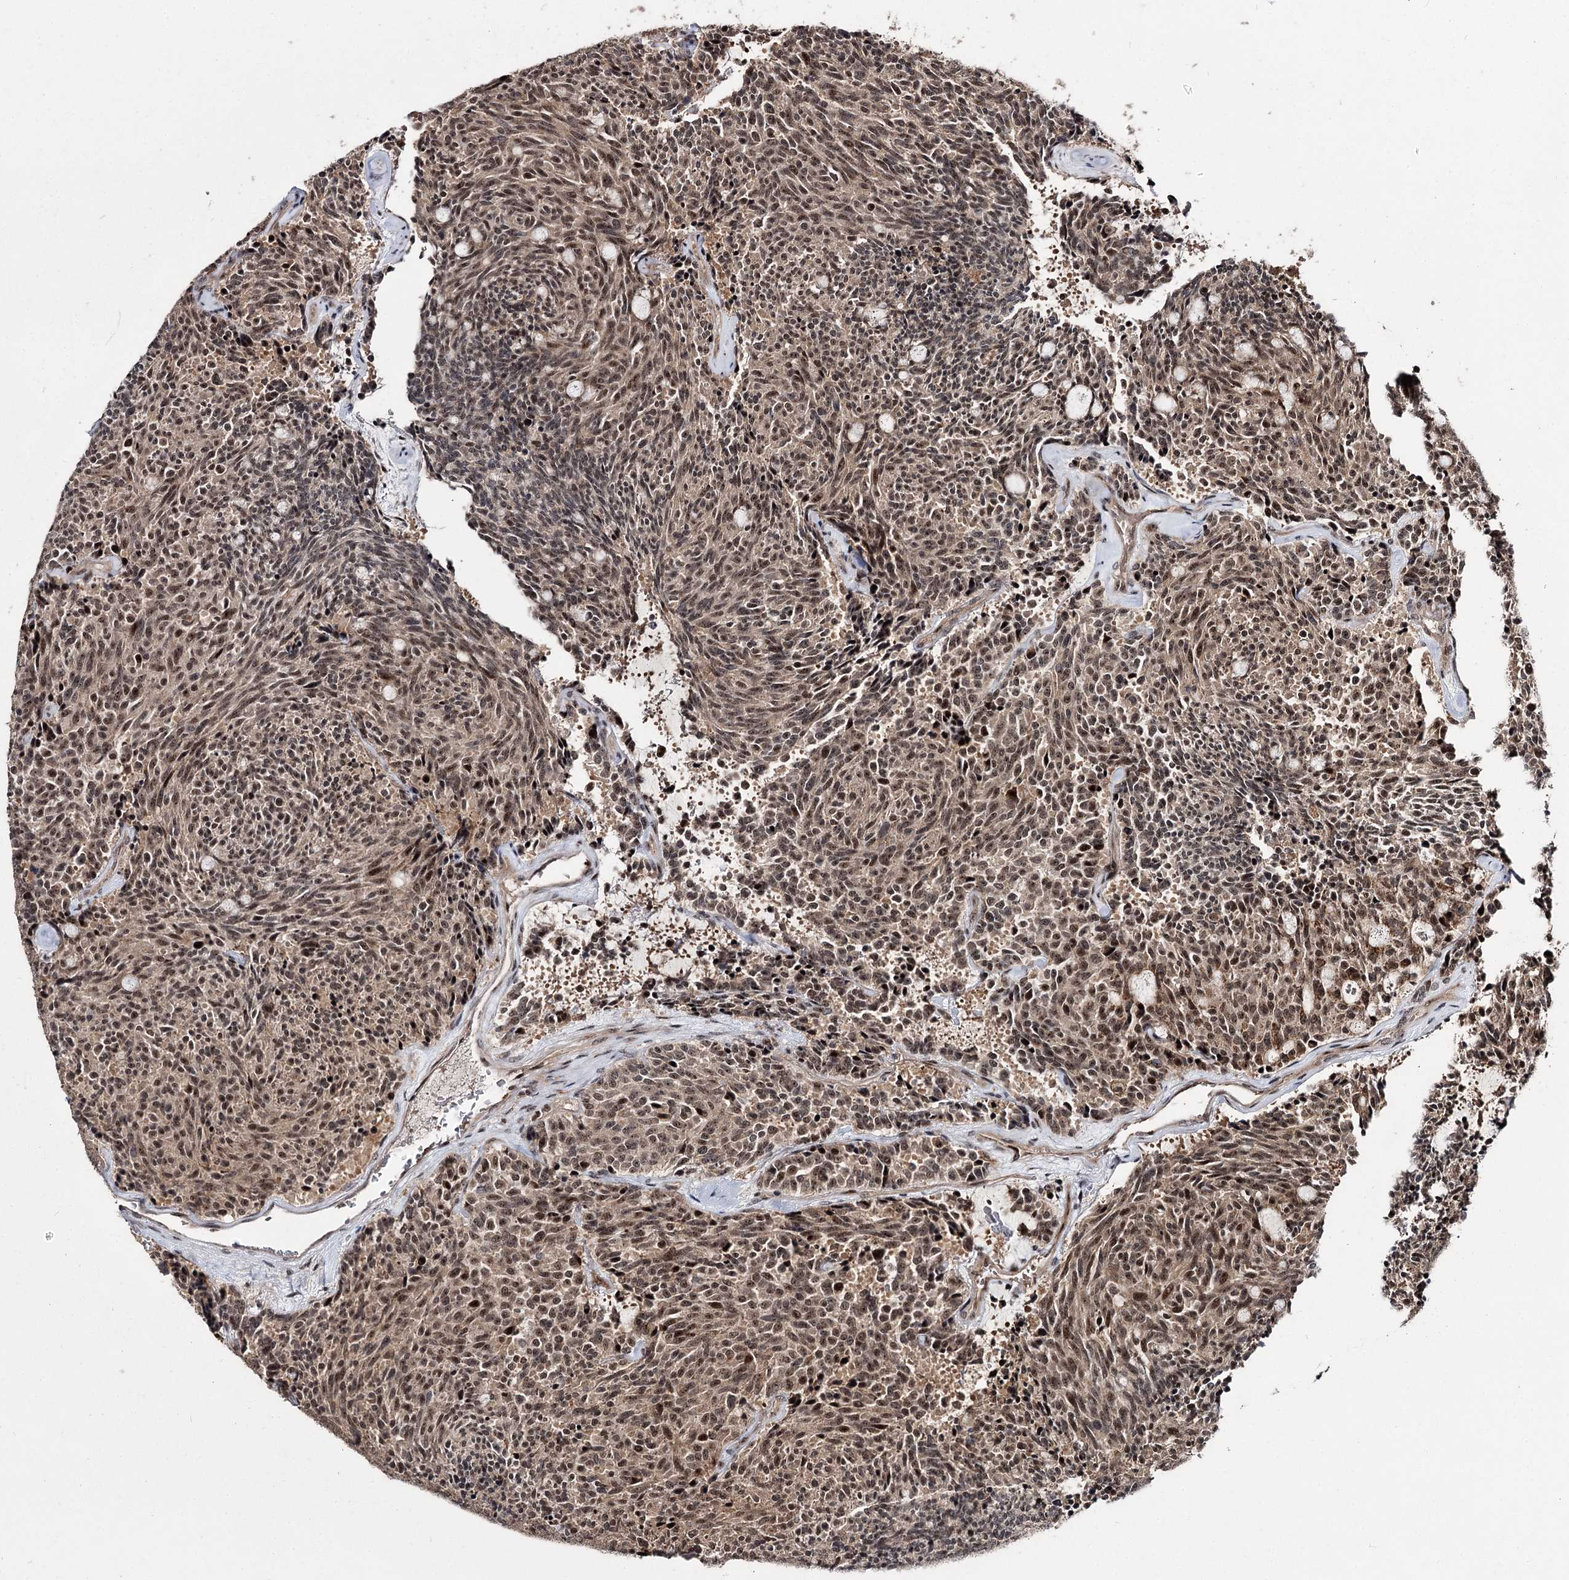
{"staining": {"intensity": "moderate", "quantity": ">75%", "location": "cytoplasmic/membranous,nuclear"}, "tissue": "carcinoid", "cell_type": "Tumor cells", "image_type": "cancer", "snomed": [{"axis": "morphology", "description": "Carcinoid, malignant, NOS"}, {"axis": "topography", "description": "Pancreas"}], "caption": "Protein staining shows moderate cytoplasmic/membranous and nuclear positivity in approximately >75% of tumor cells in carcinoid (malignant).", "gene": "MKNK2", "patient": {"sex": "female", "age": 54}}